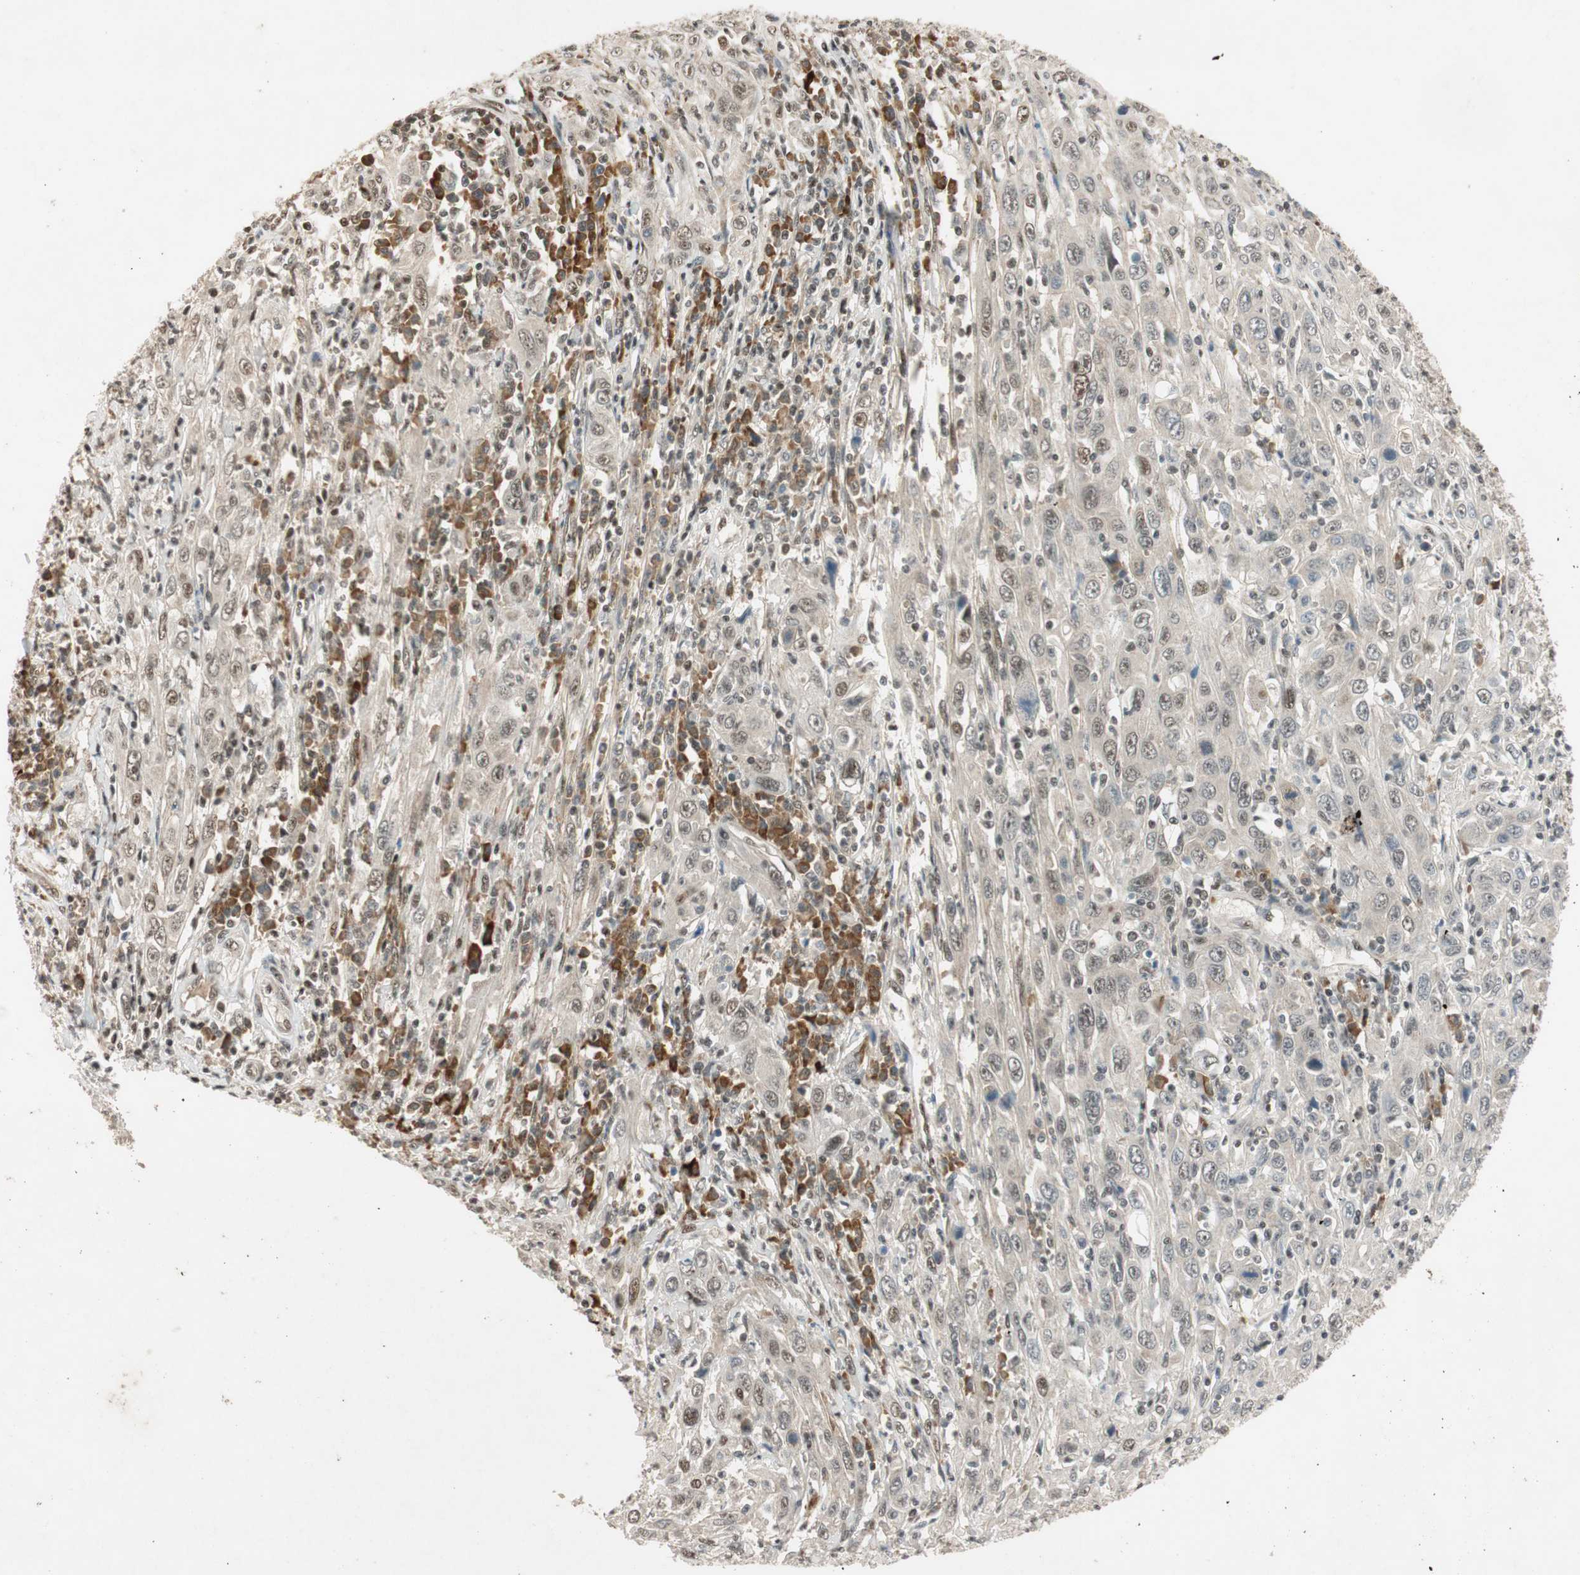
{"staining": {"intensity": "weak", "quantity": ">75%", "location": "nuclear"}, "tissue": "cervical cancer", "cell_type": "Tumor cells", "image_type": "cancer", "snomed": [{"axis": "morphology", "description": "Squamous cell carcinoma, NOS"}, {"axis": "topography", "description": "Cervix"}], "caption": "IHC staining of squamous cell carcinoma (cervical), which exhibits low levels of weak nuclear expression in about >75% of tumor cells indicating weak nuclear protein positivity. The staining was performed using DAB (brown) for protein detection and nuclei were counterstained in hematoxylin (blue).", "gene": "NCBP3", "patient": {"sex": "female", "age": 46}}